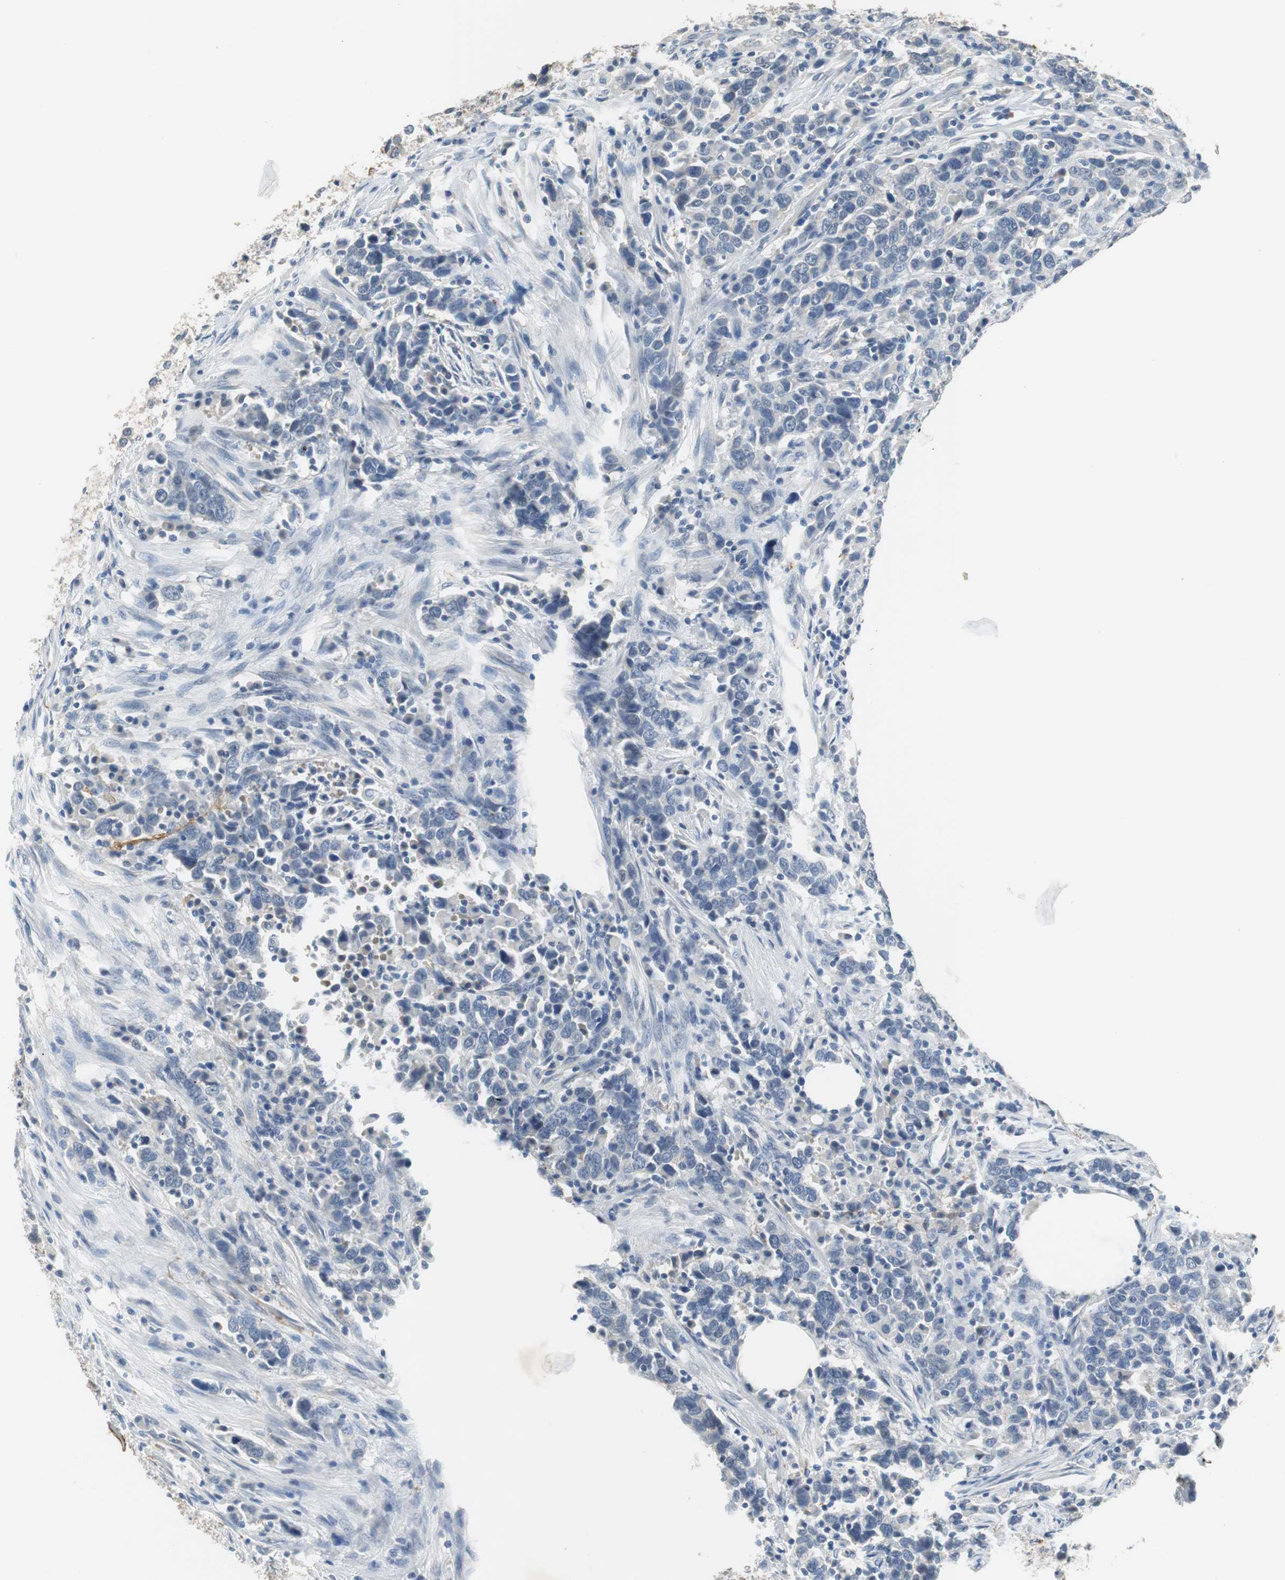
{"staining": {"intensity": "negative", "quantity": "none", "location": "none"}, "tissue": "urothelial cancer", "cell_type": "Tumor cells", "image_type": "cancer", "snomed": [{"axis": "morphology", "description": "Urothelial carcinoma, High grade"}, {"axis": "topography", "description": "Urinary bladder"}], "caption": "Tumor cells show no significant protein staining in urothelial cancer.", "gene": "MUC7", "patient": {"sex": "male", "age": 61}}